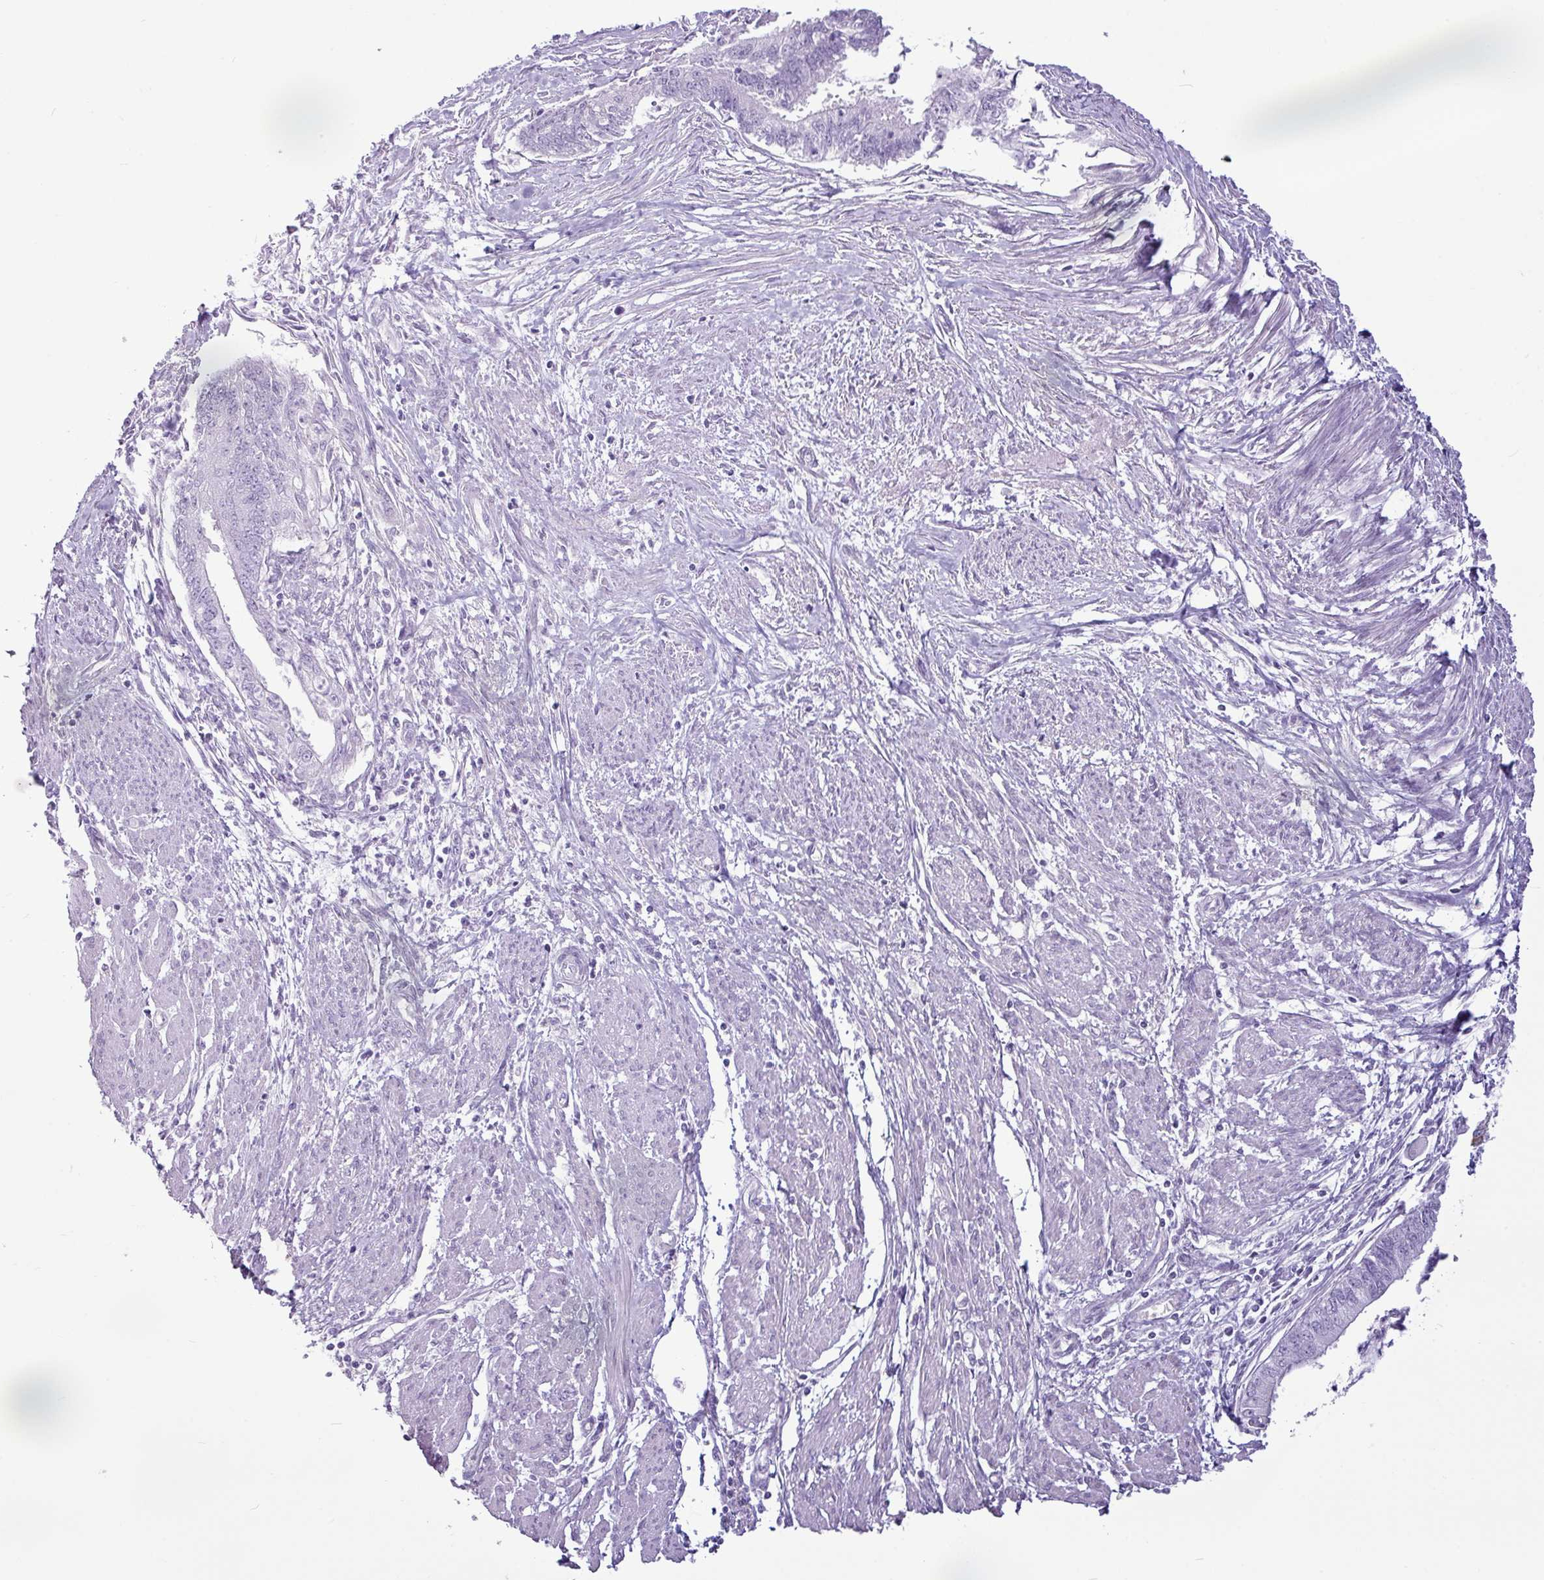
{"staining": {"intensity": "negative", "quantity": "none", "location": "none"}, "tissue": "endometrial cancer", "cell_type": "Tumor cells", "image_type": "cancer", "snomed": [{"axis": "morphology", "description": "Adenocarcinoma, NOS"}, {"axis": "topography", "description": "Endometrium"}], "caption": "IHC photomicrograph of neoplastic tissue: human adenocarcinoma (endometrial) stained with DAB shows no significant protein expression in tumor cells.", "gene": "AMY1B", "patient": {"sex": "female", "age": 73}}